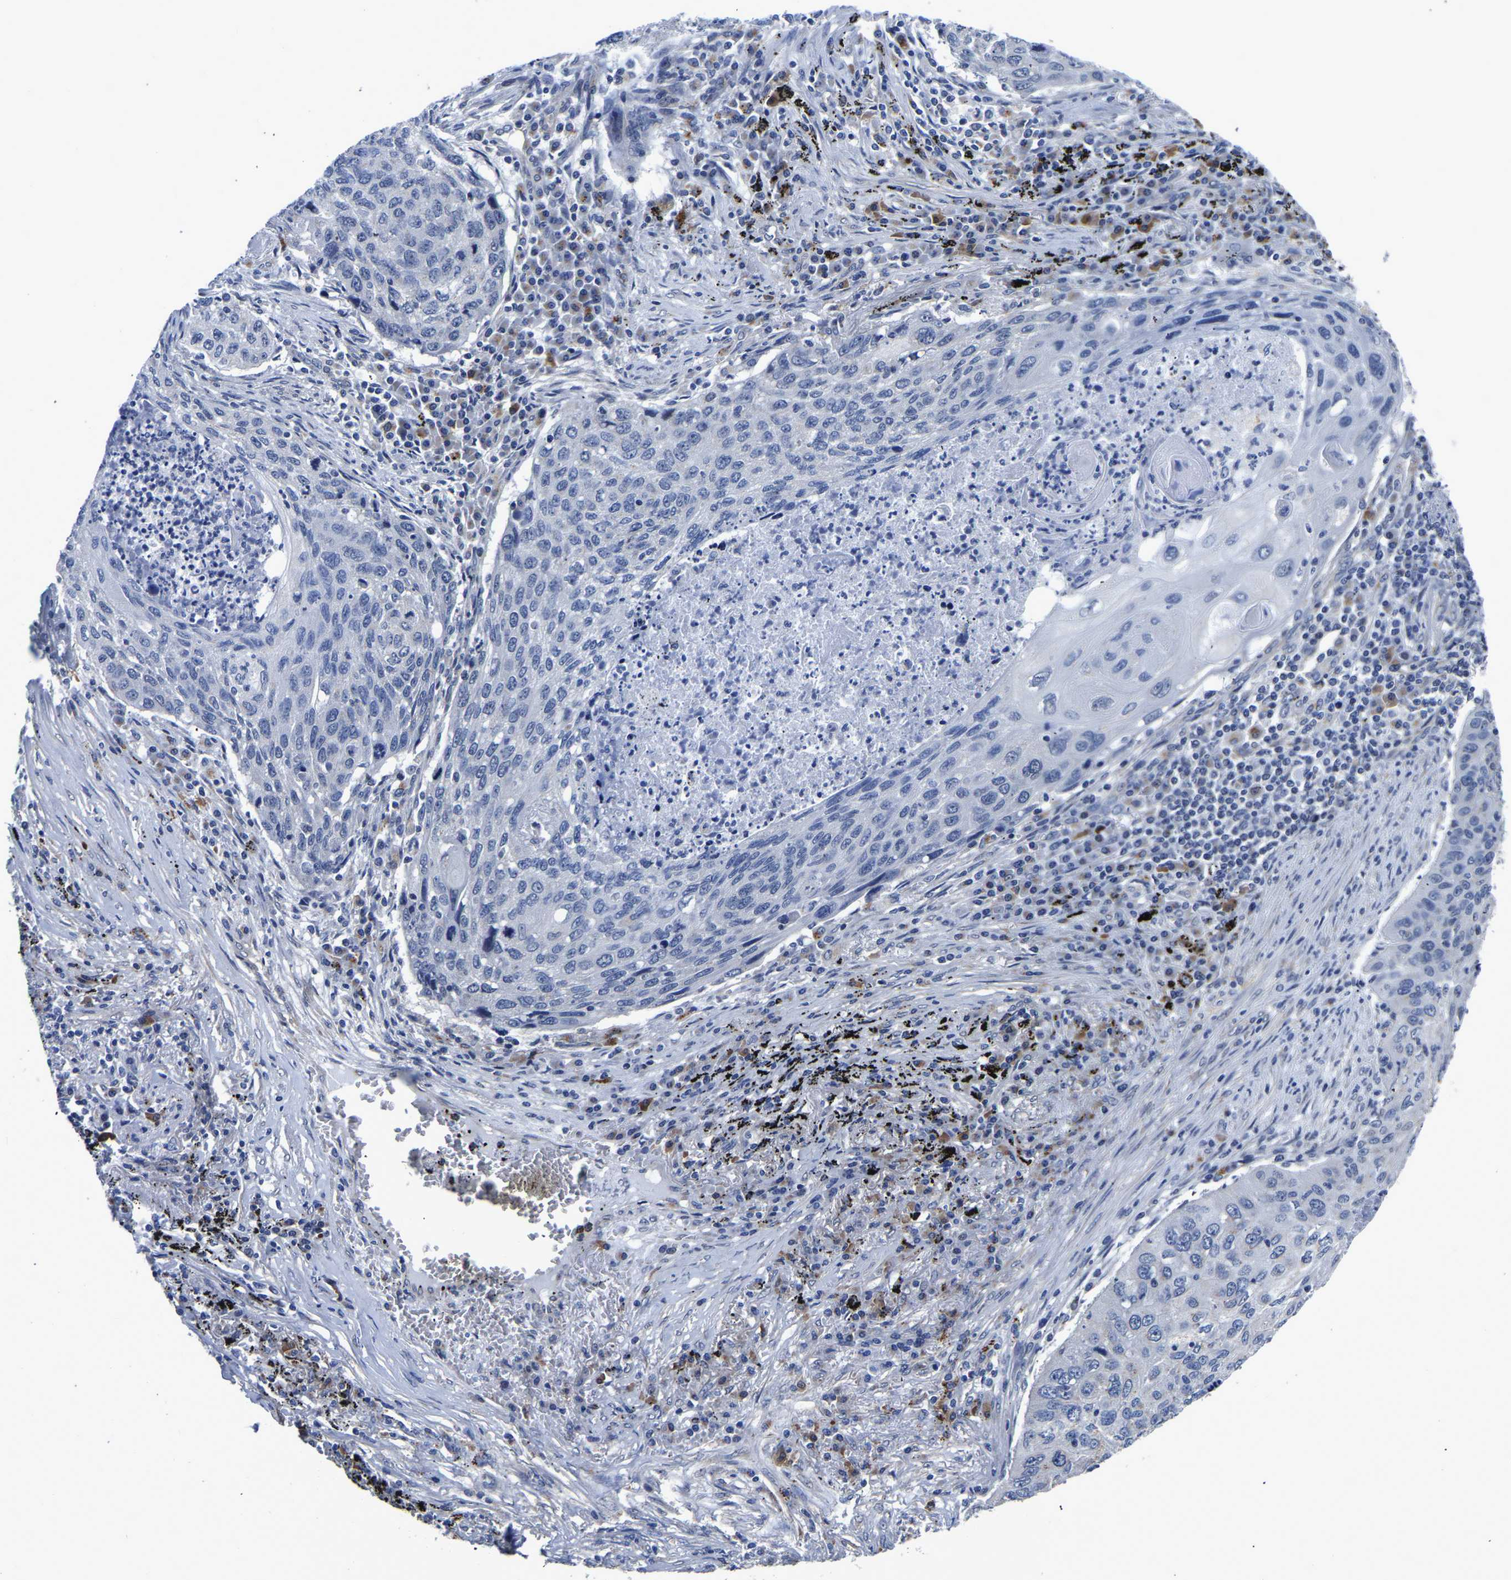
{"staining": {"intensity": "negative", "quantity": "none", "location": "none"}, "tissue": "lung cancer", "cell_type": "Tumor cells", "image_type": "cancer", "snomed": [{"axis": "morphology", "description": "Squamous cell carcinoma, NOS"}, {"axis": "topography", "description": "Lung"}], "caption": "Immunohistochemical staining of human lung cancer exhibits no significant staining in tumor cells. Brightfield microscopy of immunohistochemistry stained with DAB (3,3'-diaminobenzidine) (brown) and hematoxylin (blue), captured at high magnification.", "gene": "PDLIM7", "patient": {"sex": "female", "age": 63}}